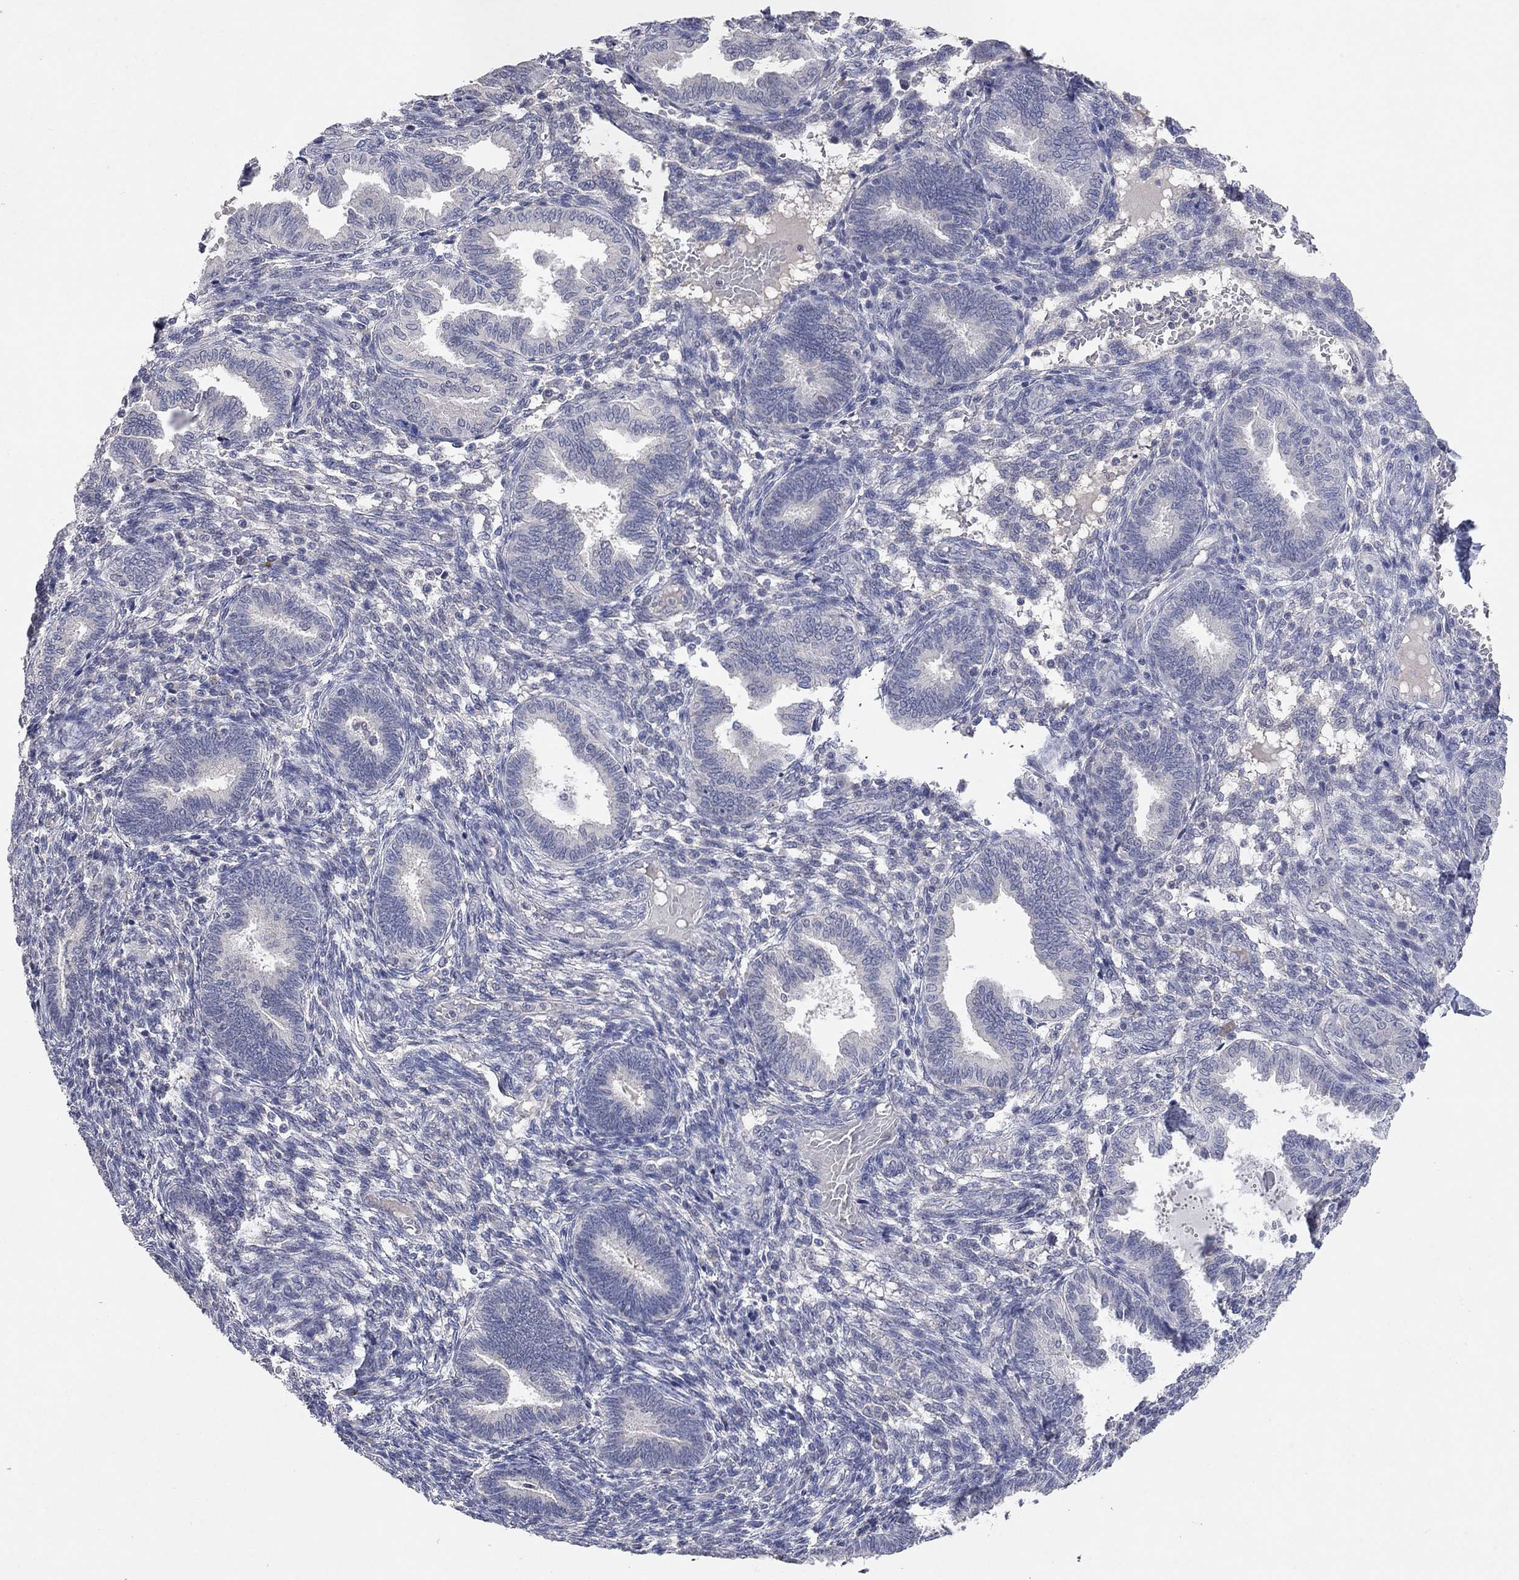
{"staining": {"intensity": "negative", "quantity": "none", "location": "none"}, "tissue": "endometrium", "cell_type": "Cells in endometrial stroma", "image_type": "normal", "snomed": [{"axis": "morphology", "description": "Normal tissue, NOS"}, {"axis": "topography", "description": "Endometrium"}], "caption": "Immunohistochemical staining of unremarkable endometrium displays no significant staining in cells in endometrial stroma.", "gene": "MMP13", "patient": {"sex": "female", "age": 42}}